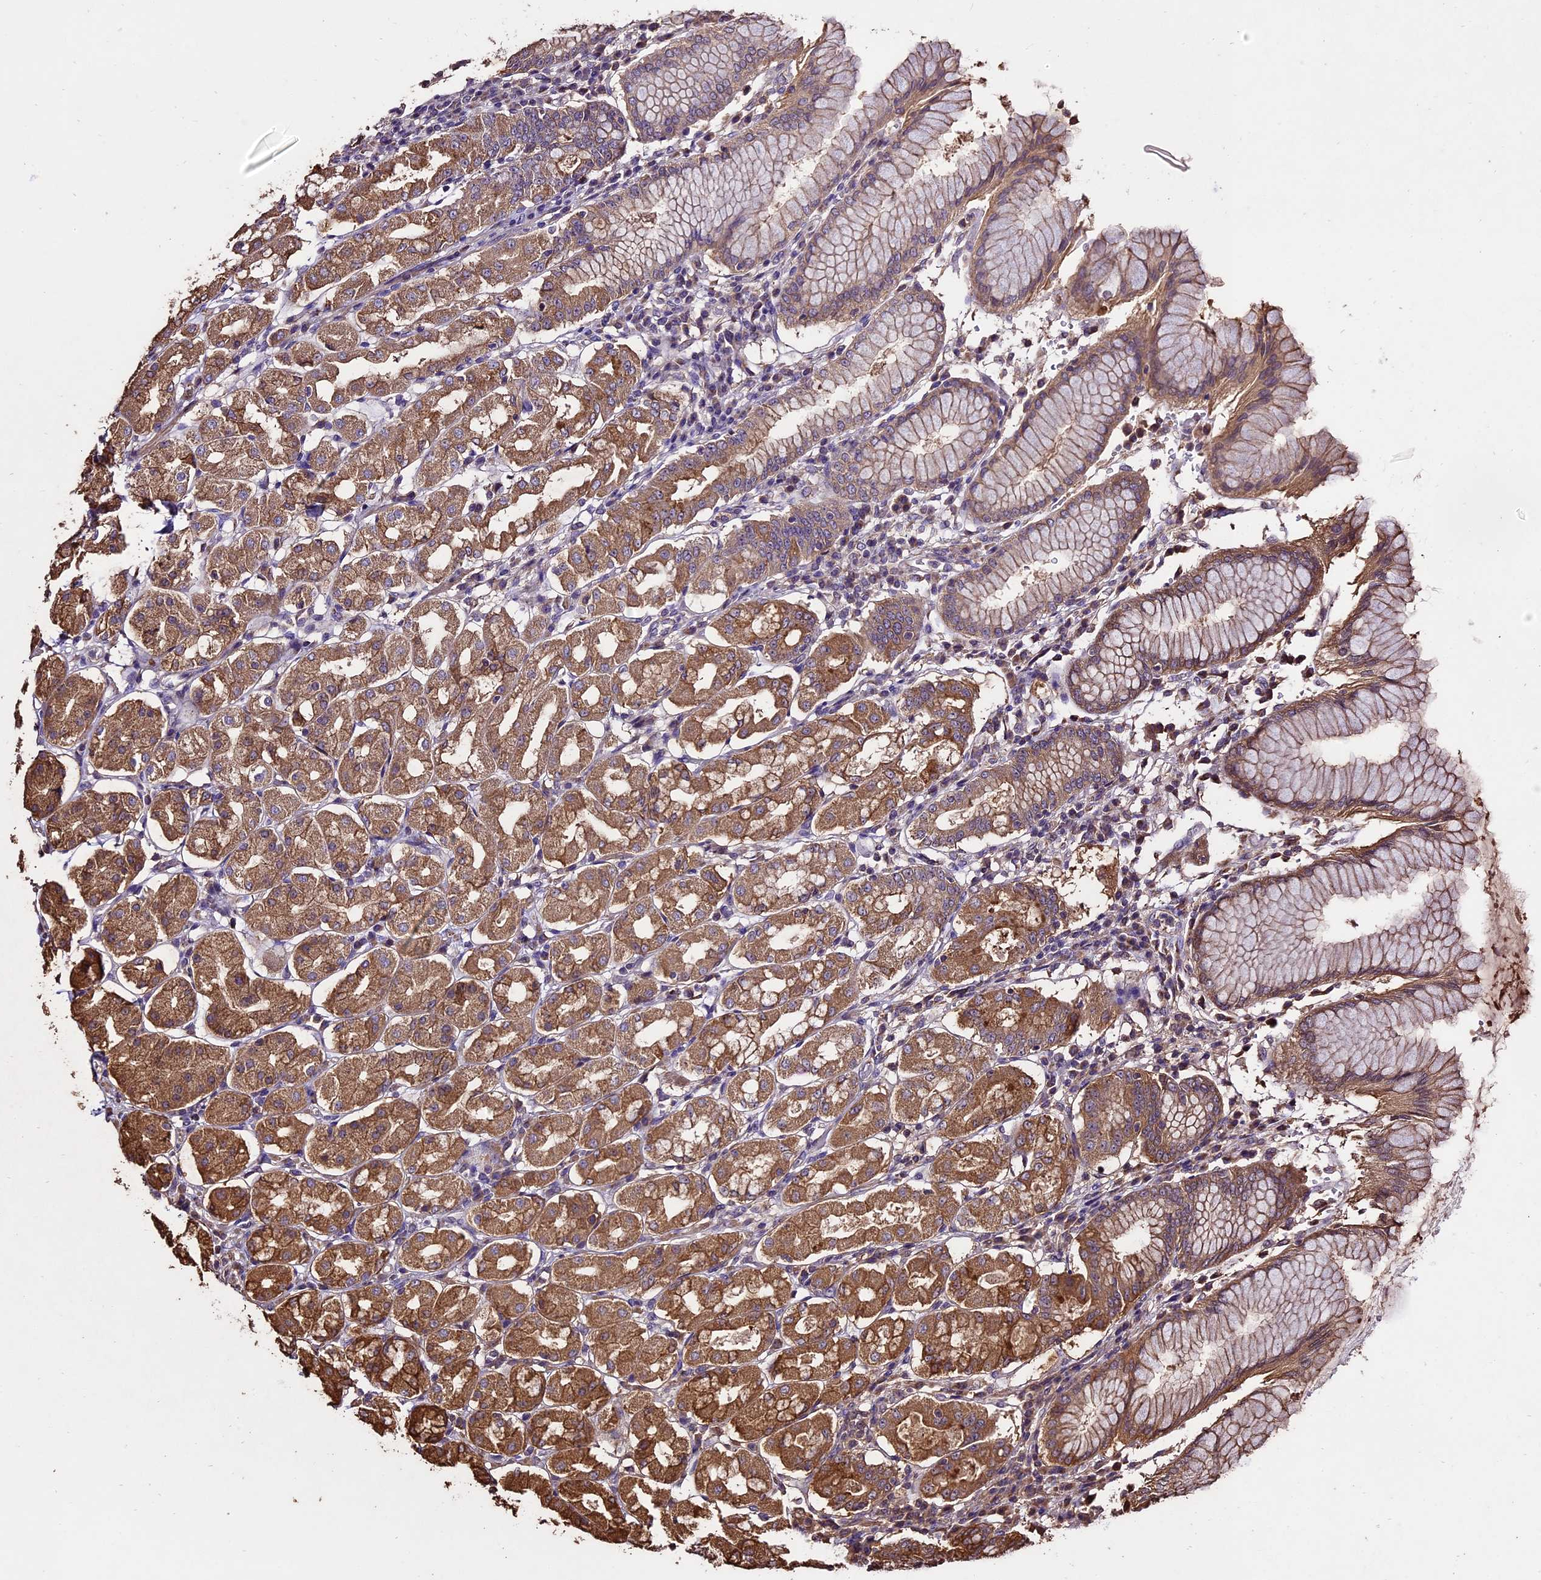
{"staining": {"intensity": "moderate", "quantity": ">75%", "location": "cytoplasmic/membranous"}, "tissue": "stomach", "cell_type": "Glandular cells", "image_type": "normal", "snomed": [{"axis": "morphology", "description": "Normal tissue, NOS"}, {"axis": "topography", "description": "Stomach"}, {"axis": "topography", "description": "Stomach, lower"}], "caption": "Human stomach stained with a brown dye demonstrates moderate cytoplasmic/membranous positive staining in about >75% of glandular cells.", "gene": "PGPEP1L", "patient": {"sex": "female", "age": 56}}